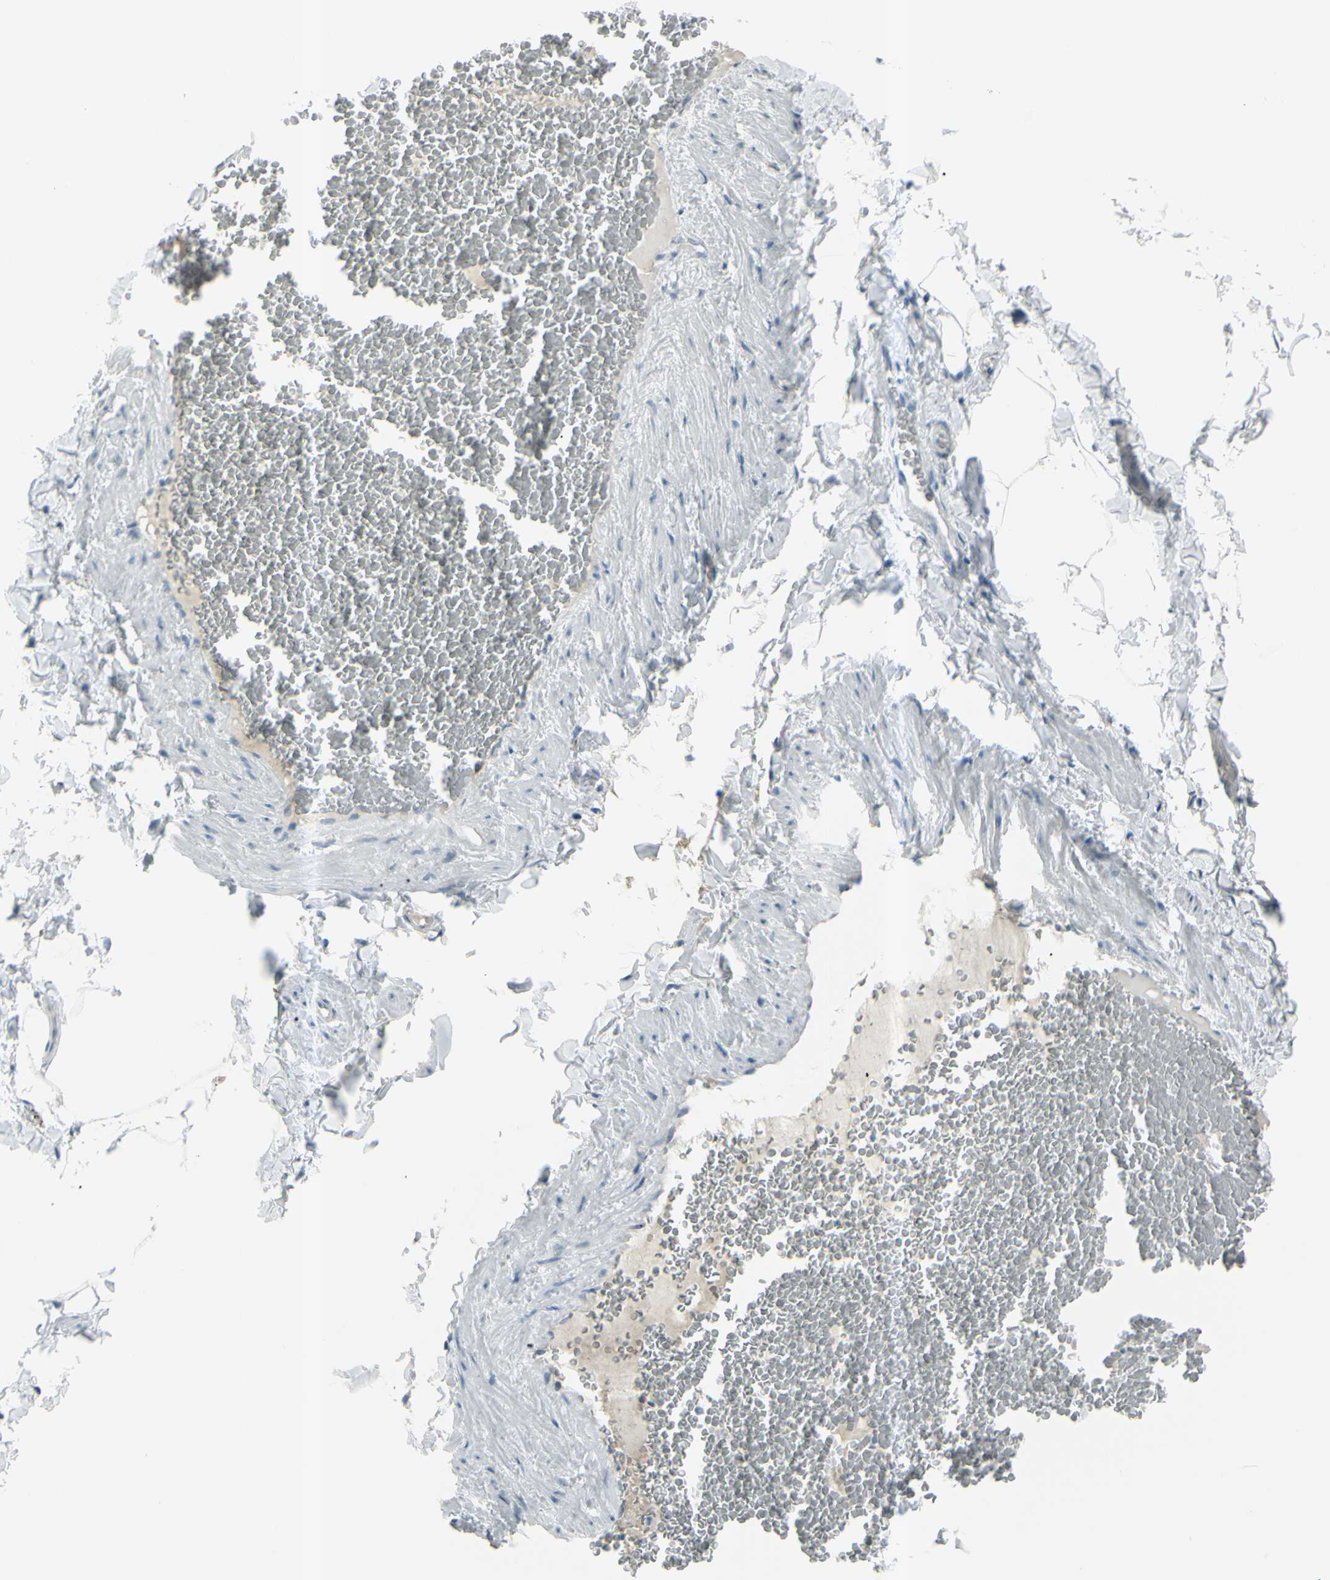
{"staining": {"intensity": "strong", "quantity": ">75%", "location": "cytoplasmic/membranous"}, "tissue": "adipose tissue", "cell_type": "Adipocytes", "image_type": "normal", "snomed": [{"axis": "morphology", "description": "Normal tissue, NOS"}, {"axis": "topography", "description": "Vascular tissue"}], "caption": "DAB (3,3'-diaminobenzidine) immunohistochemical staining of unremarkable human adipose tissue demonstrates strong cytoplasmic/membranous protein positivity in about >75% of adipocytes.", "gene": "GPR34", "patient": {"sex": "male", "age": 41}}